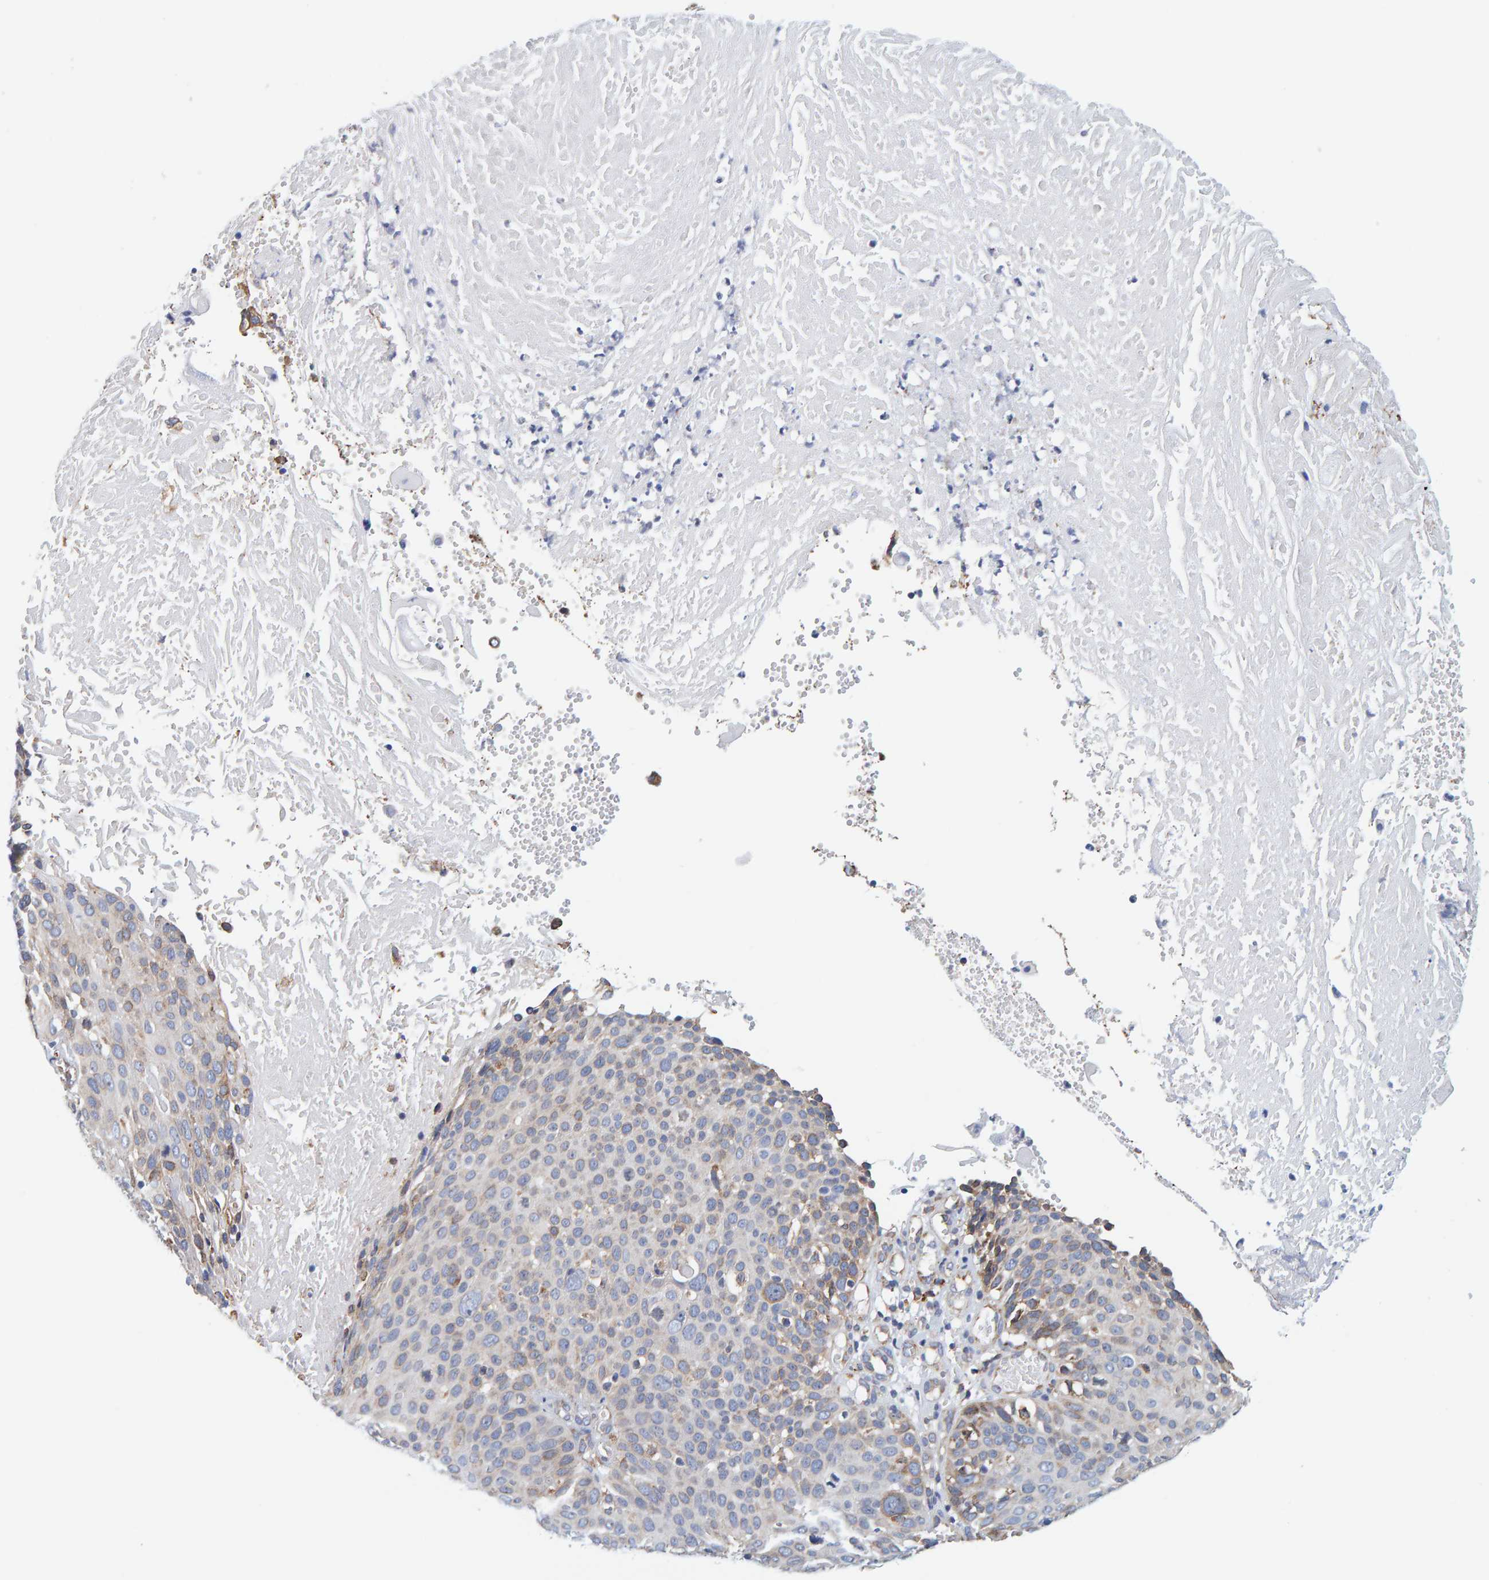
{"staining": {"intensity": "weak", "quantity": "<25%", "location": "cytoplasmic/membranous"}, "tissue": "cervical cancer", "cell_type": "Tumor cells", "image_type": "cancer", "snomed": [{"axis": "morphology", "description": "Squamous cell carcinoma, NOS"}, {"axis": "topography", "description": "Cervix"}], "caption": "A micrograph of human cervical cancer (squamous cell carcinoma) is negative for staining in tumor cells.", "gene": "SGPL1", "patient": {"sex": "female", "age": 74}}